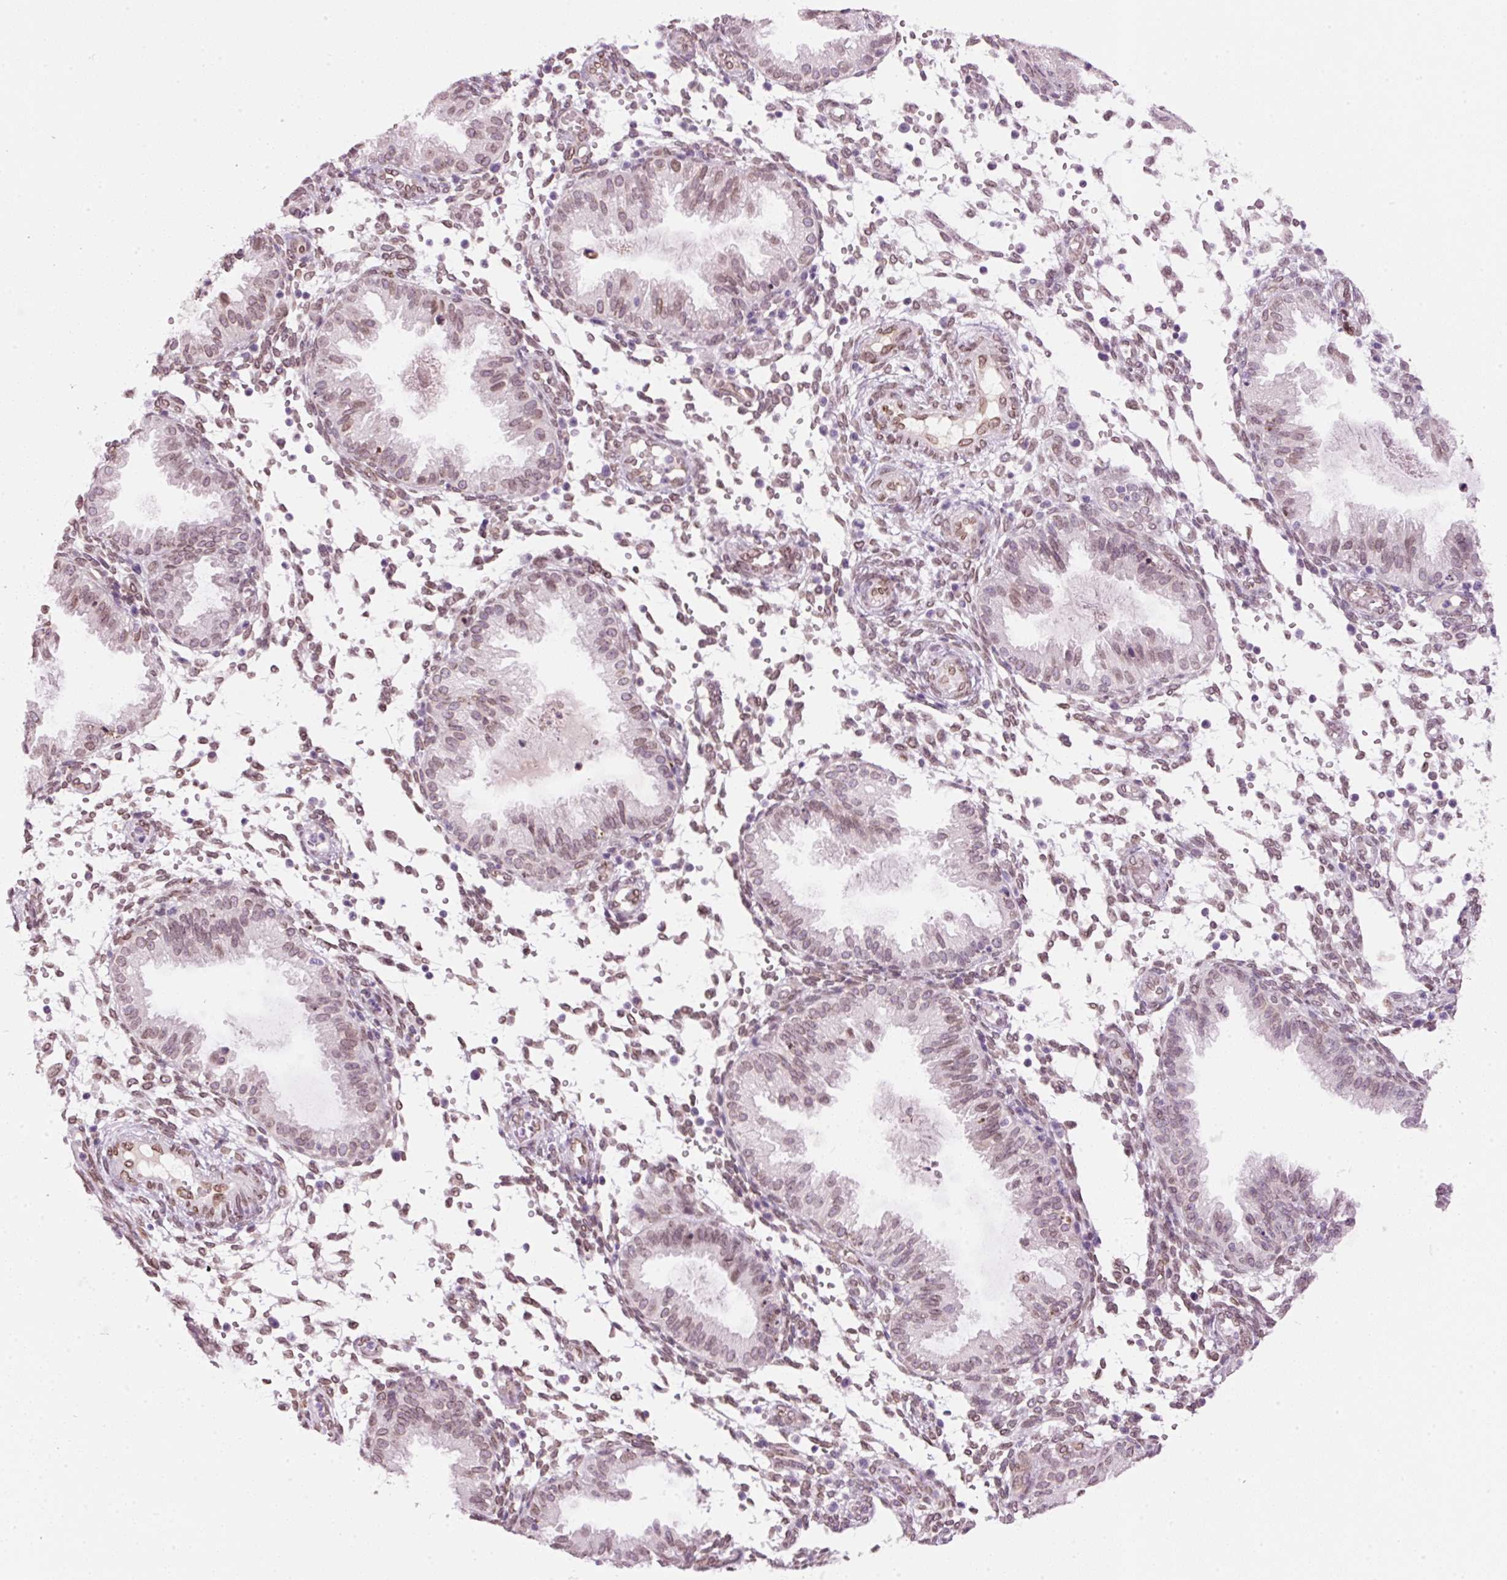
{"staining": {"intensity": "weak", "quantity": "25%-75%", "location": "nuclear"}, "tissue": "endometrium", "cell_type": "Cells in endometrial stroma", "image_type": "normal", "snomed": [{"axis": "morphology", "description": "Normal tissue, NOS"}, {"axis": "topography", "description": "Endometrium"}], "caption": "Immunohistochemical staining of unremarkable human endometrium exhibits weak nuclear protein staining in about 25%-75% of cells in endometrial stroma. Immunohistochemistry stains the protein of interest in brown and the nuclei are stained blue.", "gene": "ZNF224", "patient": {"sex": "female", "age": 33}}